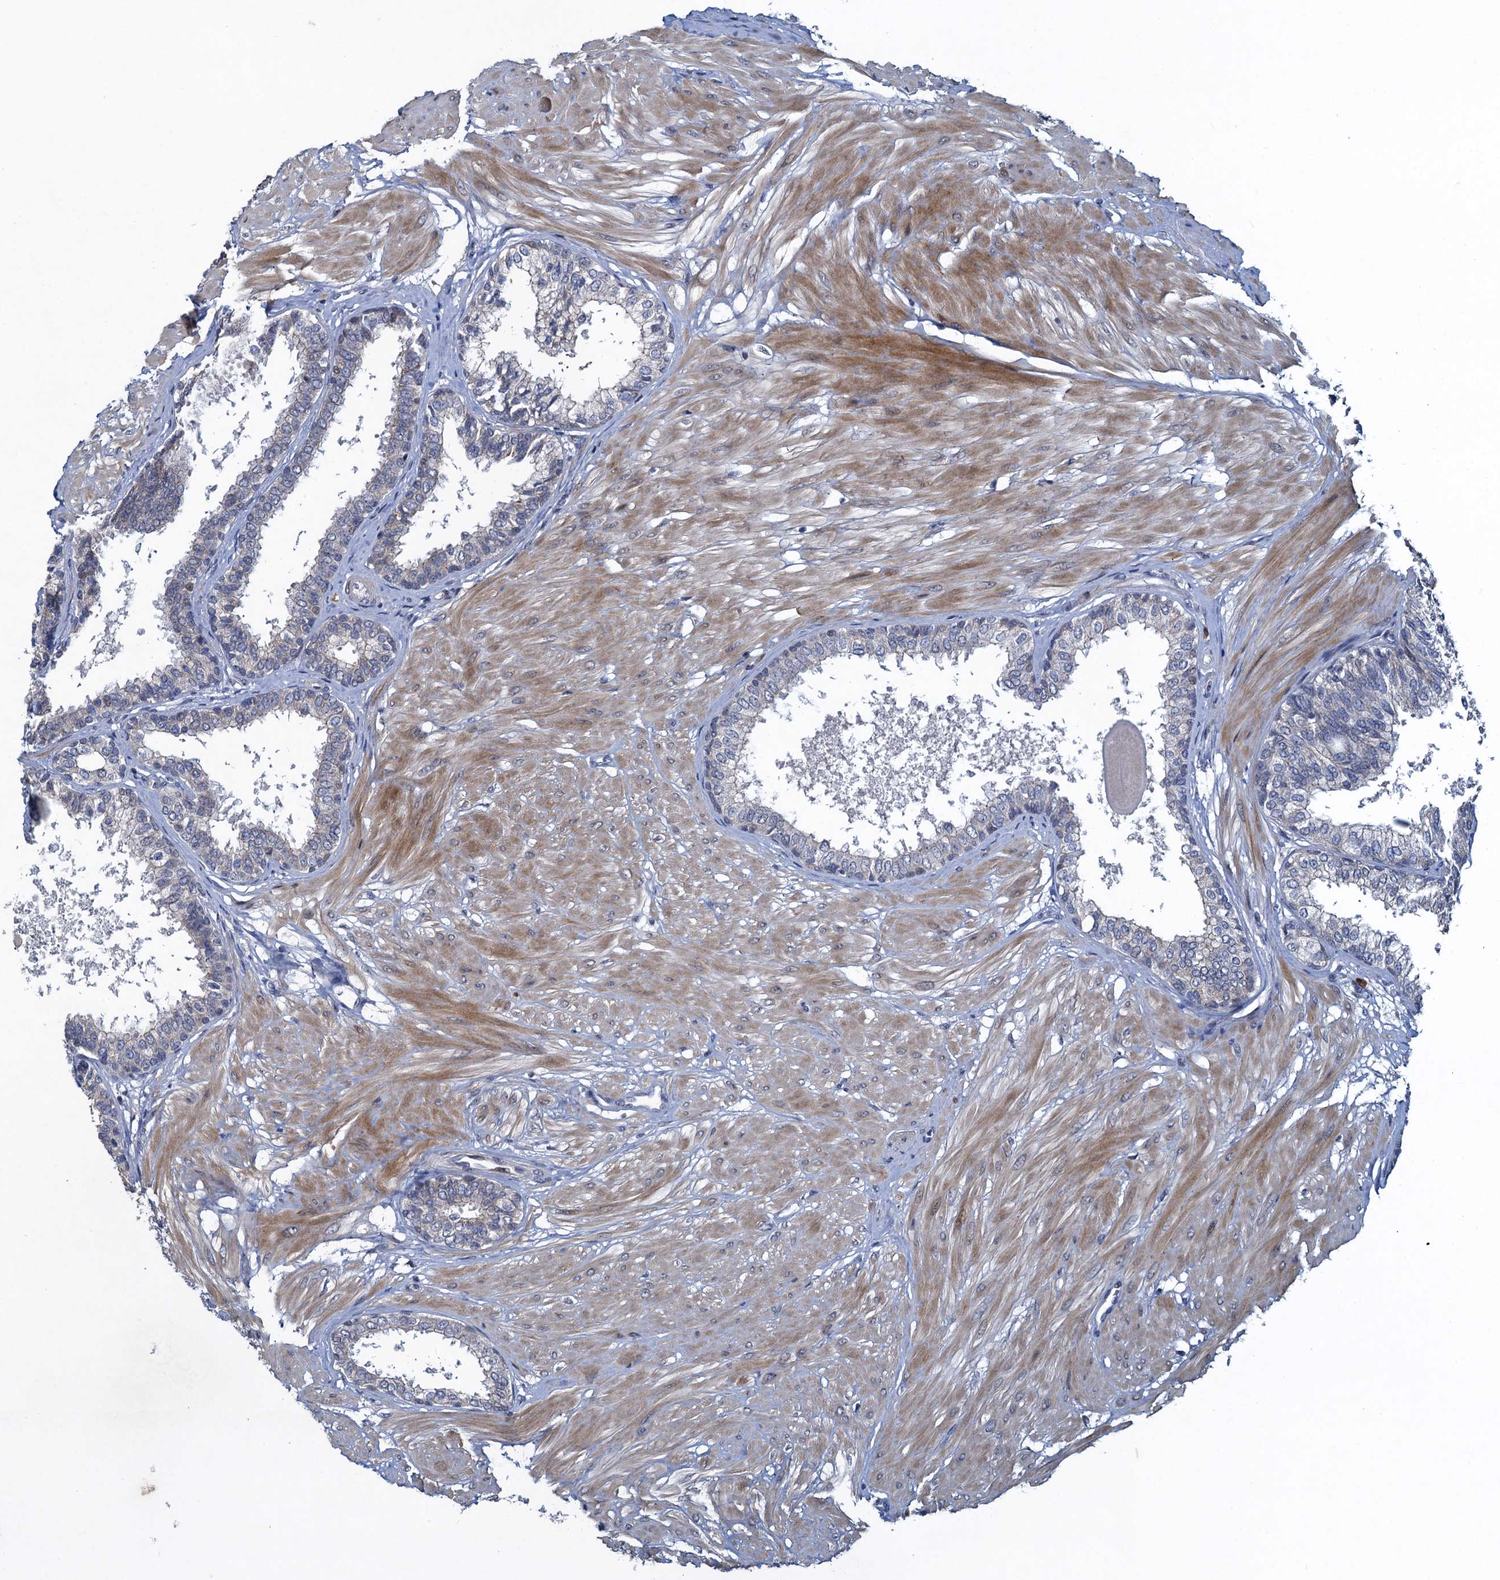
{"staining": {"intensity": "weak", "quantity": "<25%", "location": "cytoplasmic/membranous"}, "tissue": "prostate", "cell_type": "Glandular cells", "image_type": "normal", "snomed": [{"axis": "morphology", "description": "Normal tissue, NOS"}, {"axis": "topography", "description": "Prostate"}], "caption": "Immunohistochemical staining of unremarkable human prostate reveals no significant positivity in glandular cells. The staining is performed using DAB (3,3'-diaminobenzidine) brown chromogen with nuclei counter-stained in using hematoxylin.", "gene": "ATOSA", "patient": {"sex": "male", "age": 48}}